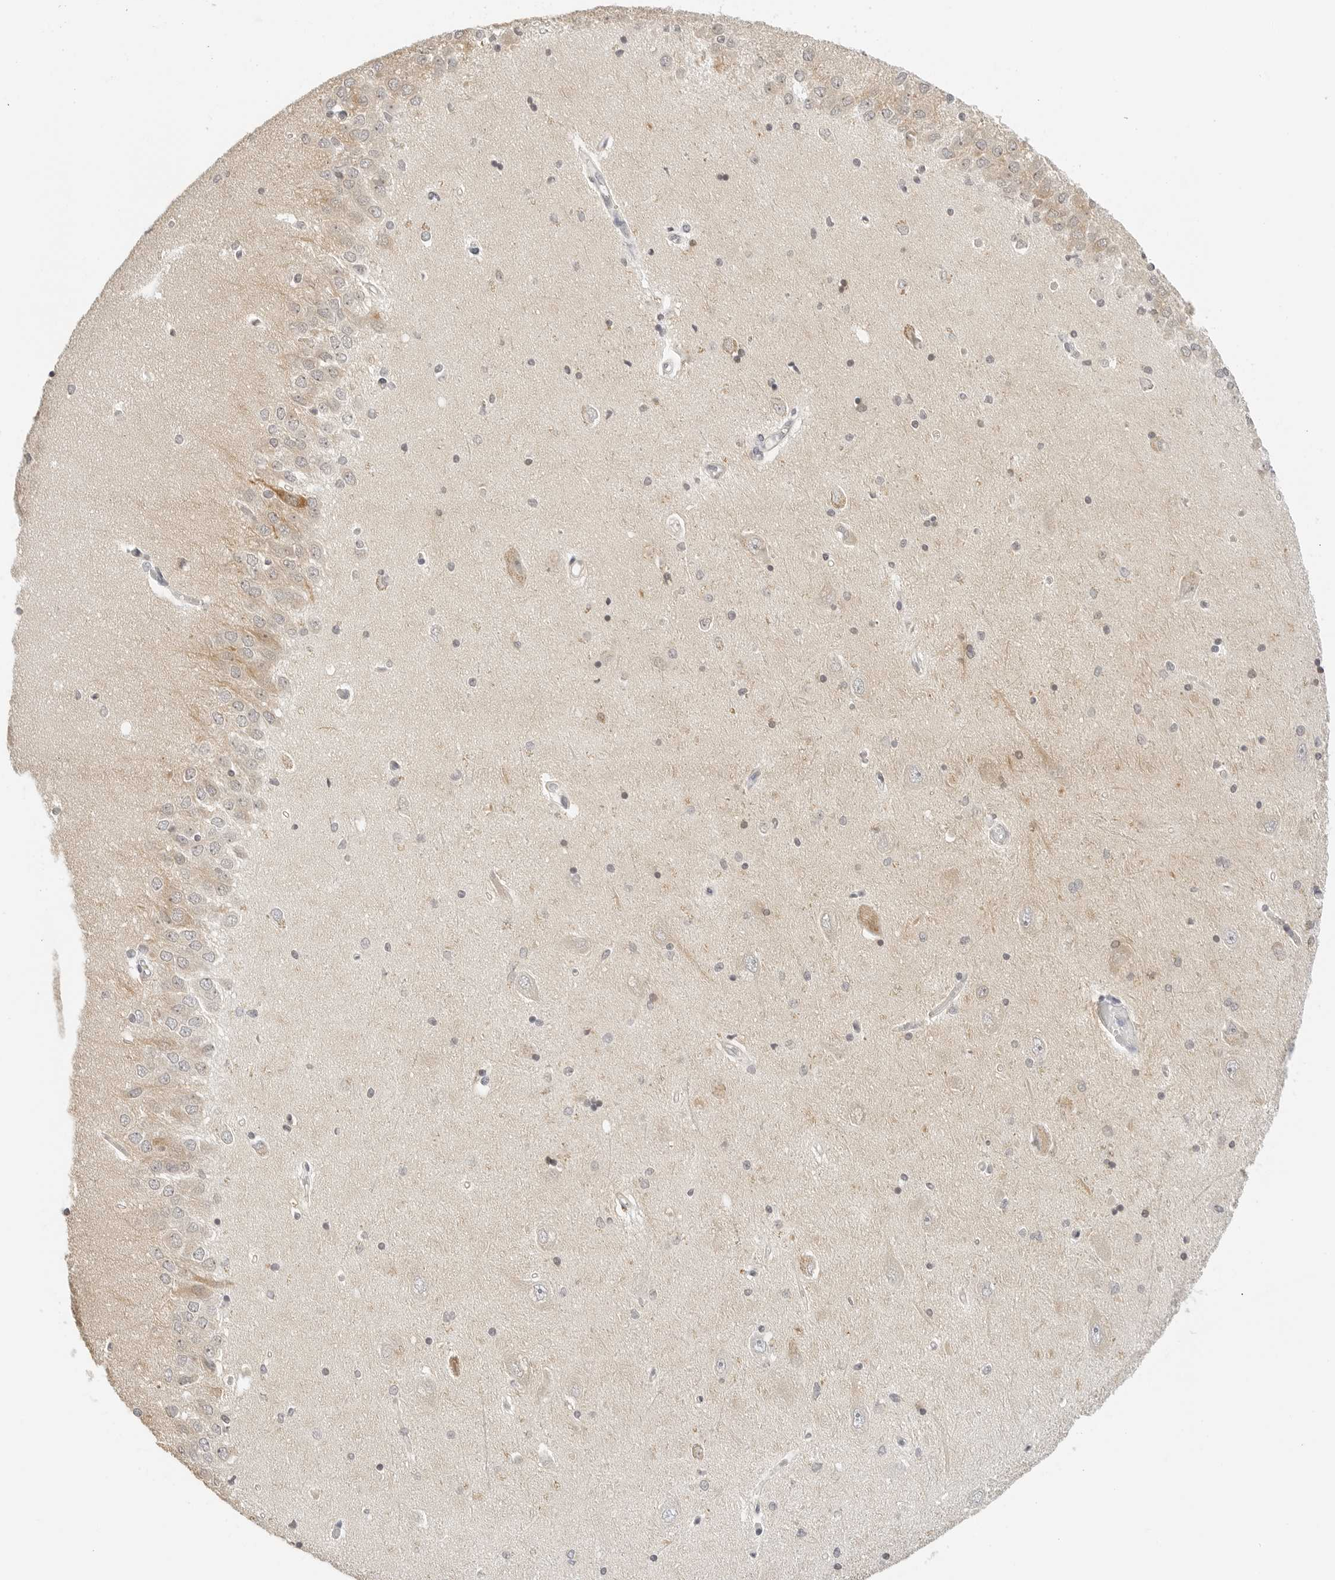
{"staining": {"intensity": "negative", "quantity": "none", "location": "none"}, "tissue": "hippocampus", "cell_type": "Glial cells", "image_type": "normal", "snomed": [{"axis": "morphology", "description": "Normal tissue, NOS"}, {"axis": "topography", "description": "Hippocampus"}], "caption": "Immunohistochemistry image of benign hippocampus: hippocampus stained with DAB shows no significant protein expression in glial cells. Brightfield microscopy of immunohistochemistry (IHC) stained with DAB (3,3'-diaminobenzidine) (brown) and hematoxylin (blue), captured at high magnification.", "gene": "PCDH19", "patient": {"sex": "male", "age": 45}}